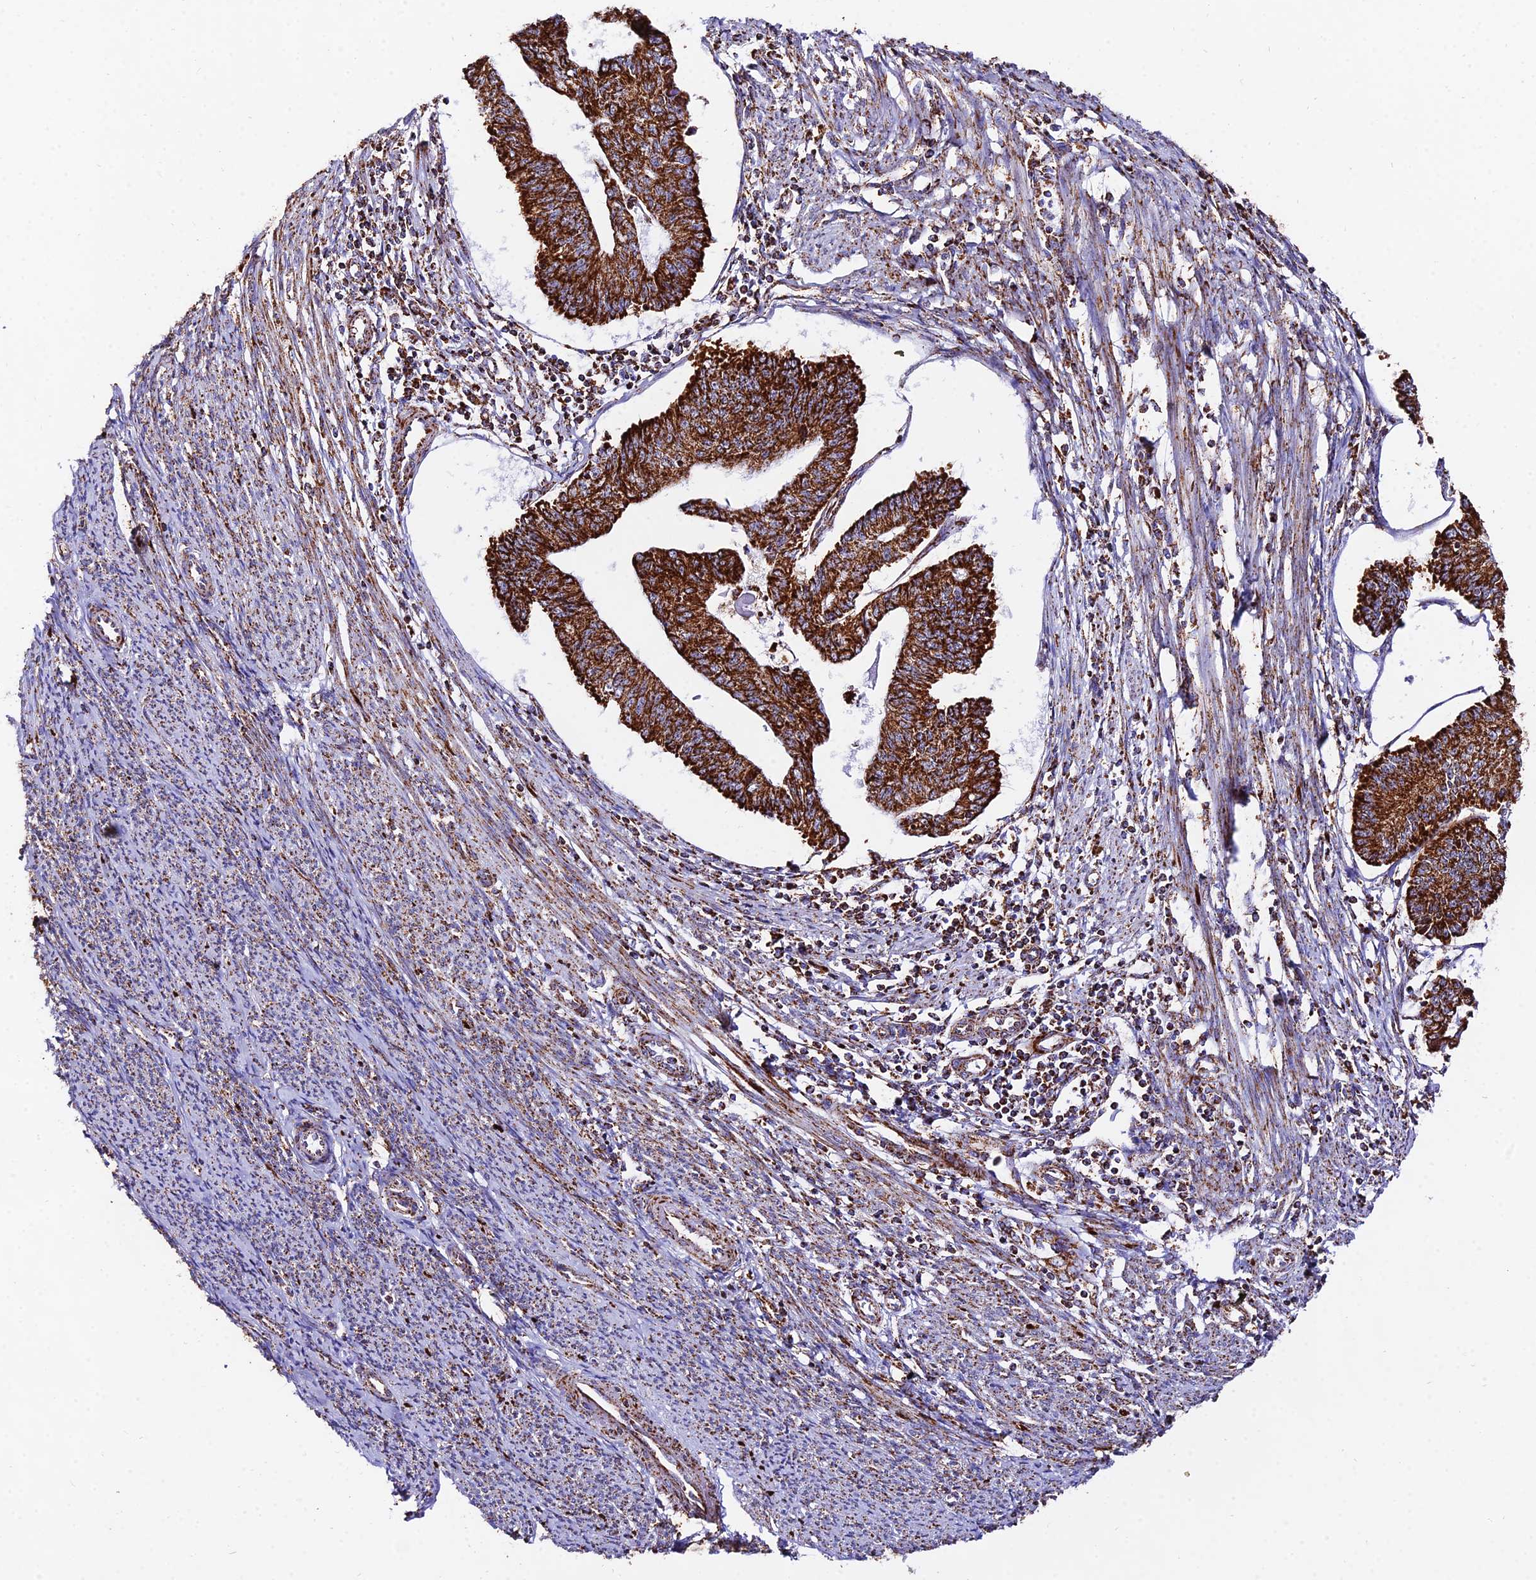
{"staining": {"intensity": "strong", "quantity": ">75%", "location": "cytoplasmic/membranous"}, "tissue": "endometrial cancer", "cell_type": "Tumor cells", "image_type": "cancer", "snomed": [{"axis": "morphology", "description": "Adenocarcinoma, NOS"}, {"axis": "topography", "description": "Endometrium"}], "caption": "An immunohistochemistry (IHC) photomicrograph of neoplastic tissue is shown. Protein staining in brown highlights strong cytoplasmic/membranous positivity in endometrial cancer (adenocarcinoma) within tumor cells.", "gene": "ATP5PD", "patient": {"sex": "female", "age": 56}}